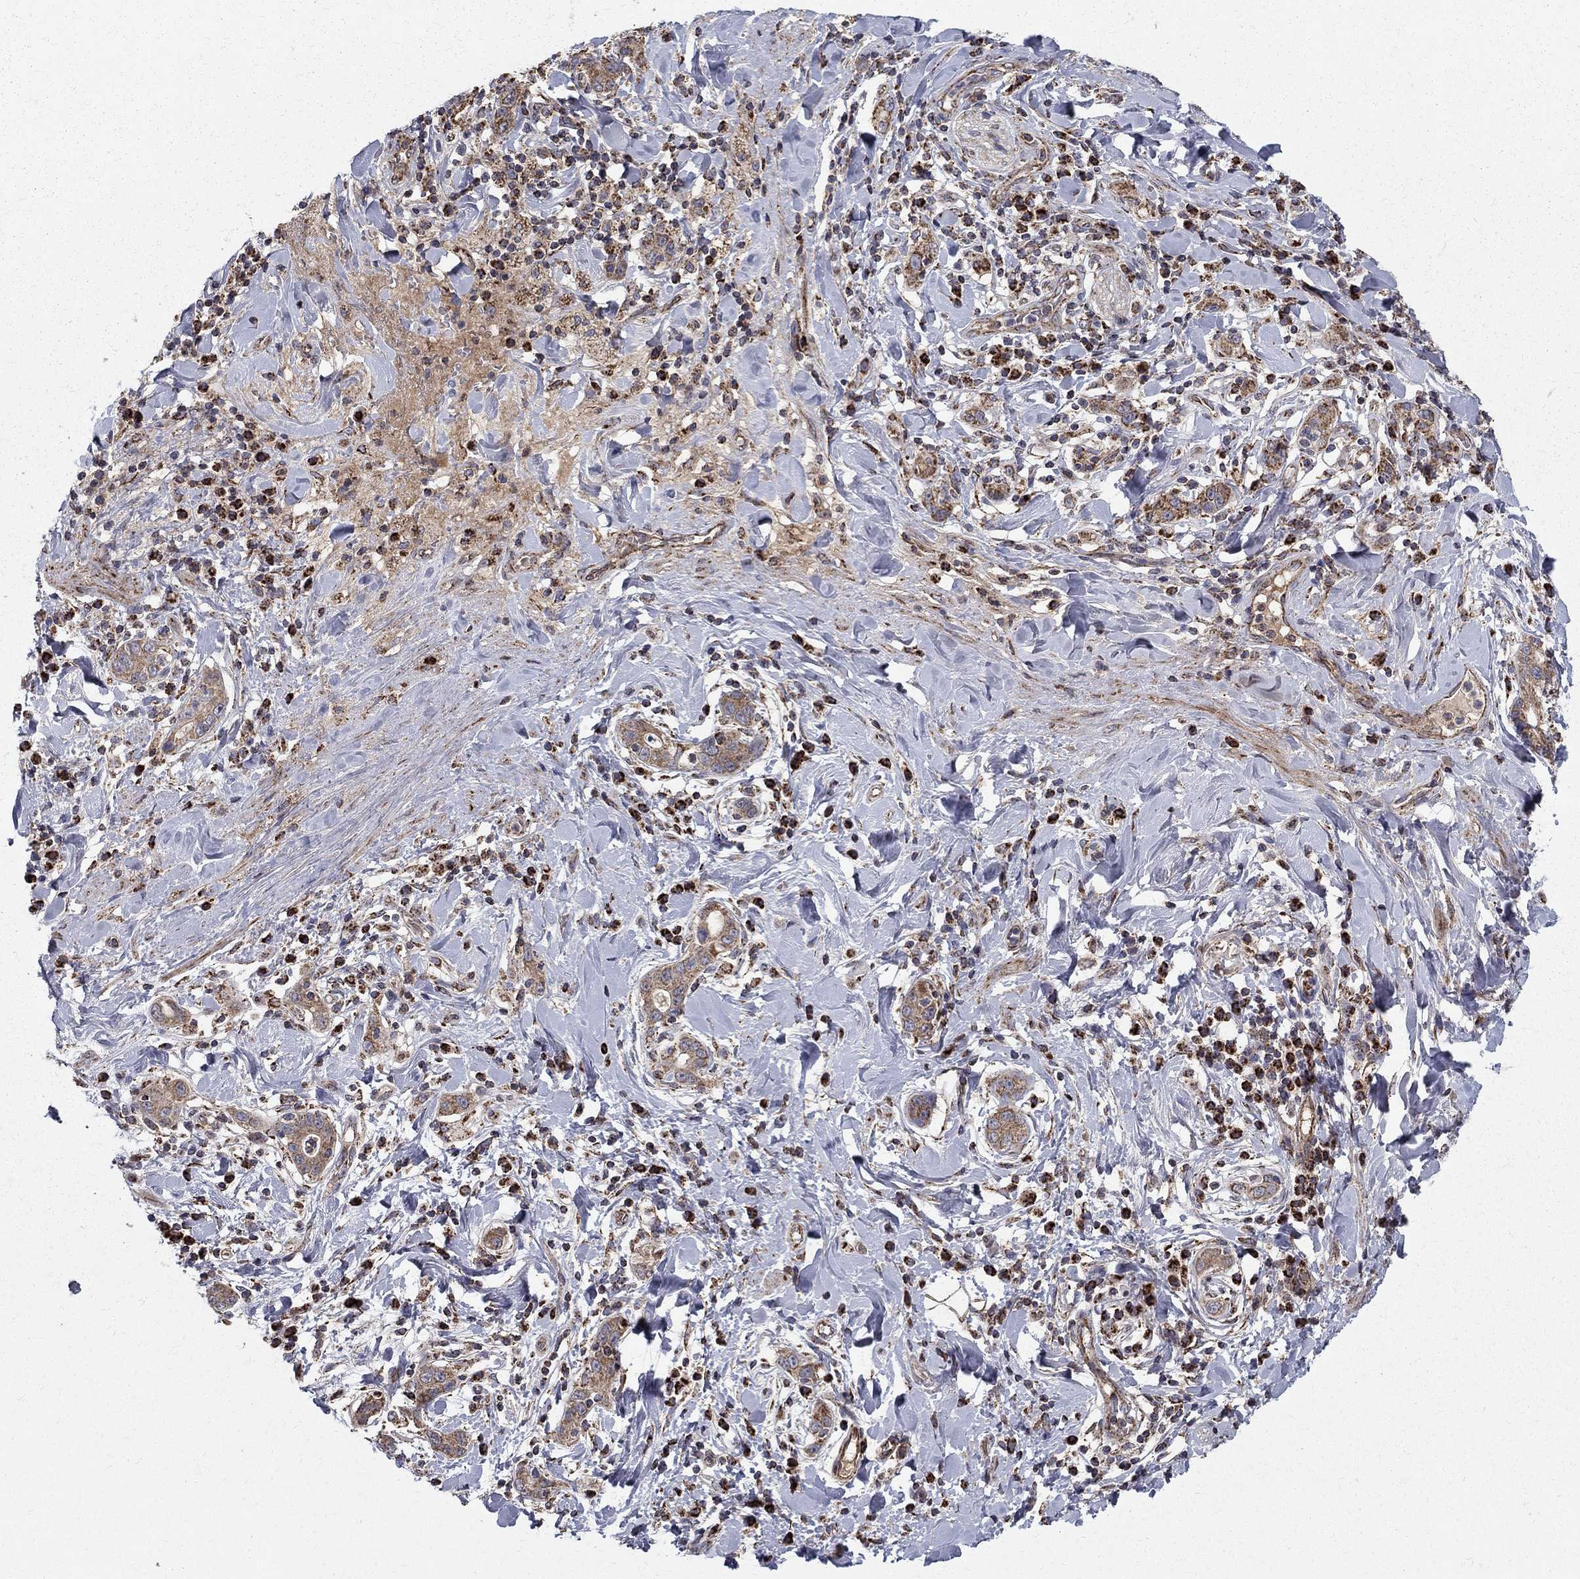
{"staining": {"intensity": "moderate", "quantity": "25%-75%", "location": "cytoplasmic/membranous"}, "tissue": "stomach cancer", "cell_type": "Tumor cells", "image_type": "cancer", "snomed": [{"axis": "morphology", "description": "Adenocarcinoma, NOS"}, {"axis": "topography", "description": "Stomach"}], "caption": "Protein staining of stomach cancer tissue demonstrates moderate cytoplasmic/membranous expression in approximately 25%-75% of tumor cells. (DAB (3,3'-diaminobenzidine) IHC, brown staining for protein, blue staining for nuclei).", "gene": "NDUFS8", "patient": {"sex": "male", "age": 79}}